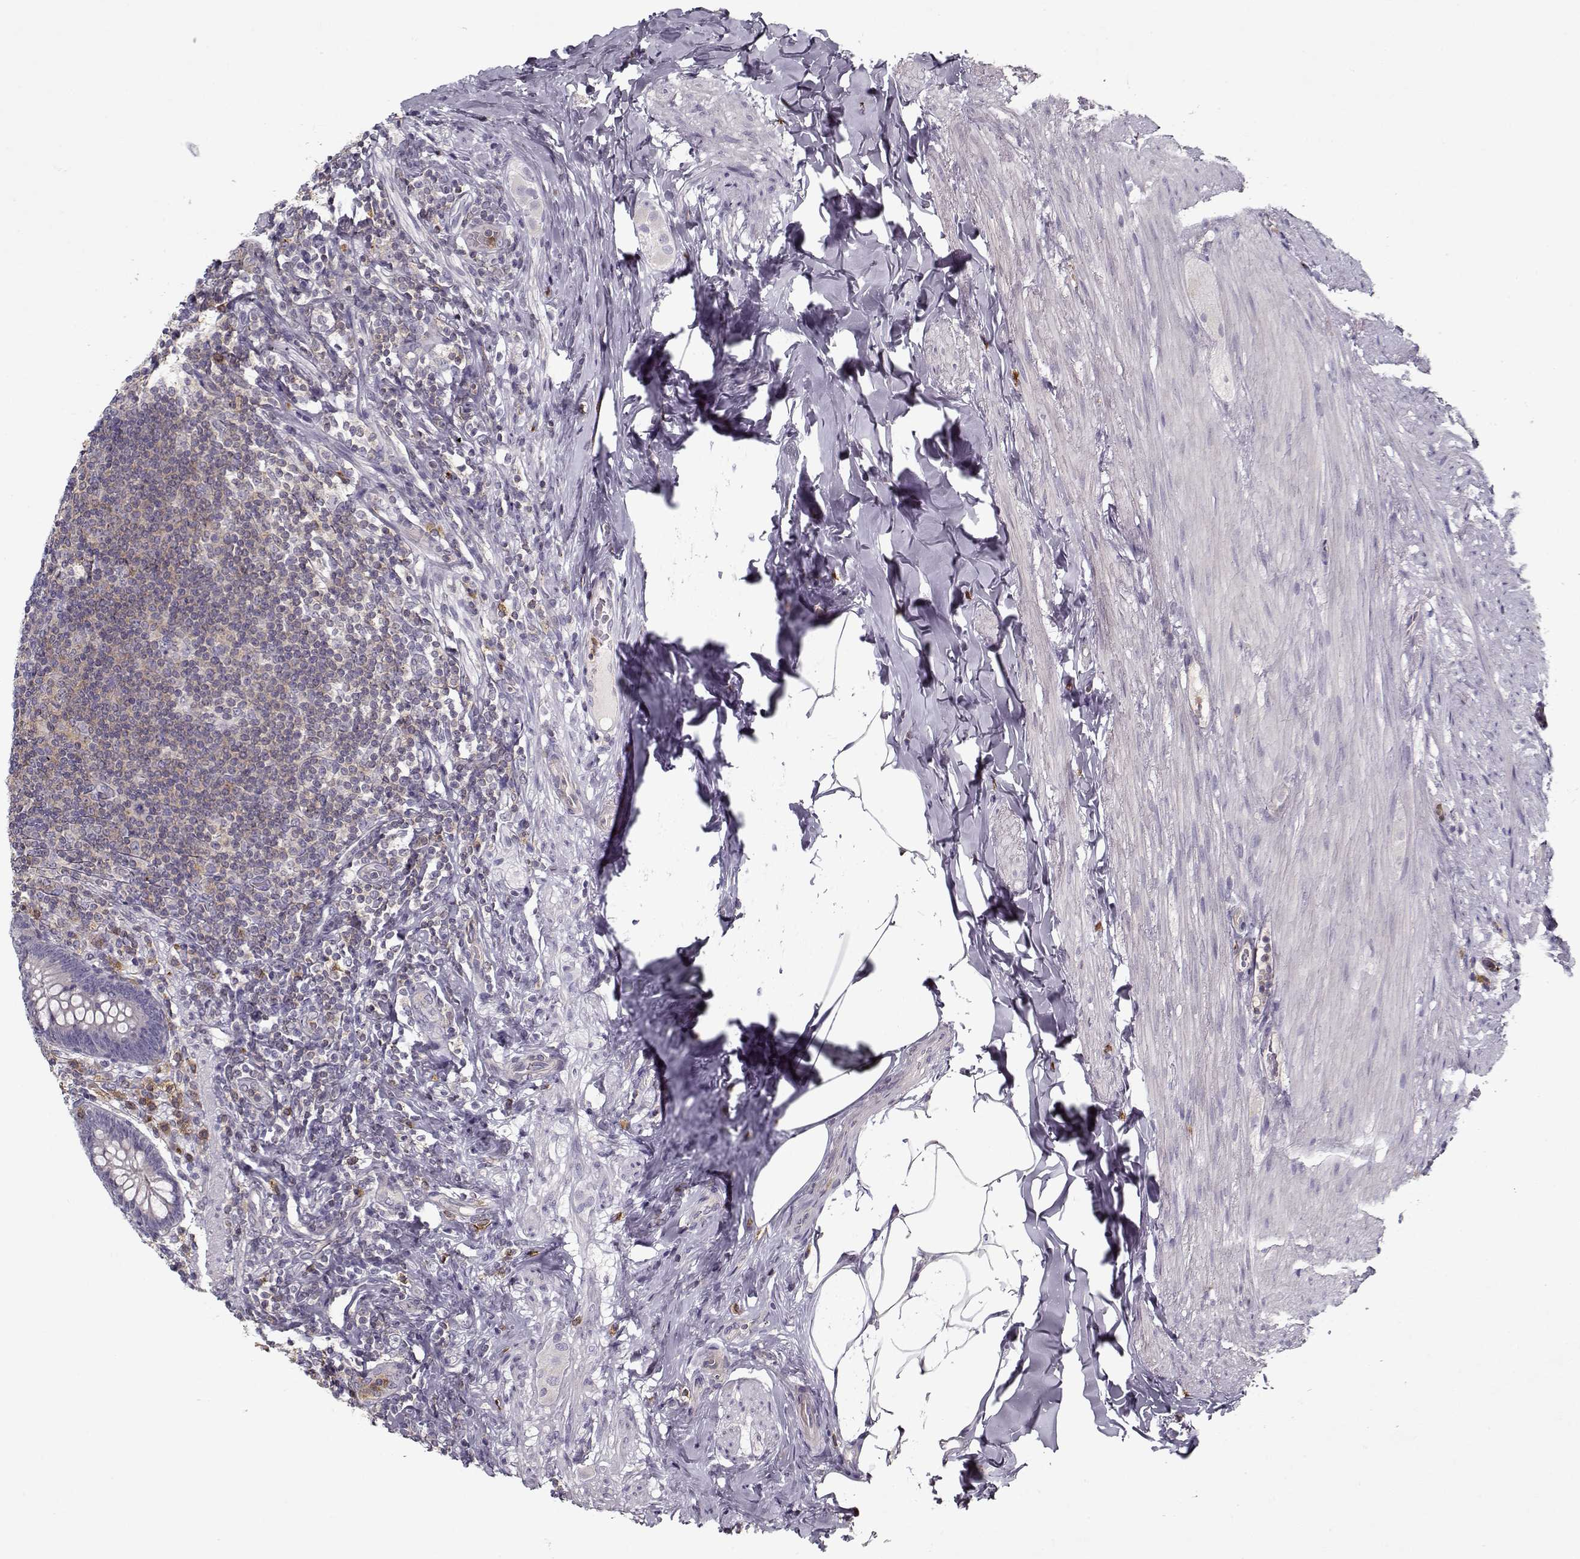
{"staining": {"intensity": "negative", "quantity": "none", "location": "none"}, "tissue": "appendix", "cell_type": "Glandular cells", "image_type": "normal", "snomed": [{"axis": "morphology", "description": "Normal tissue, NOS"}, {"axis": "topography", "description": "Appendix"}], "caption": "This micrograph is of benign appendix stained with immunohistochemistry to label a protein in brown with the nuclei are counter-stained blue. There is no positivity in glandular cells. (Stains: DAB (3,3'-diaminobenzidine) immunohistochemistry with hematoxylin counter stain, Microscopy: brightfield microscopy at high magnification).", "gene": "UNC13D", "patient": {"sex": "male", "age": 47}}